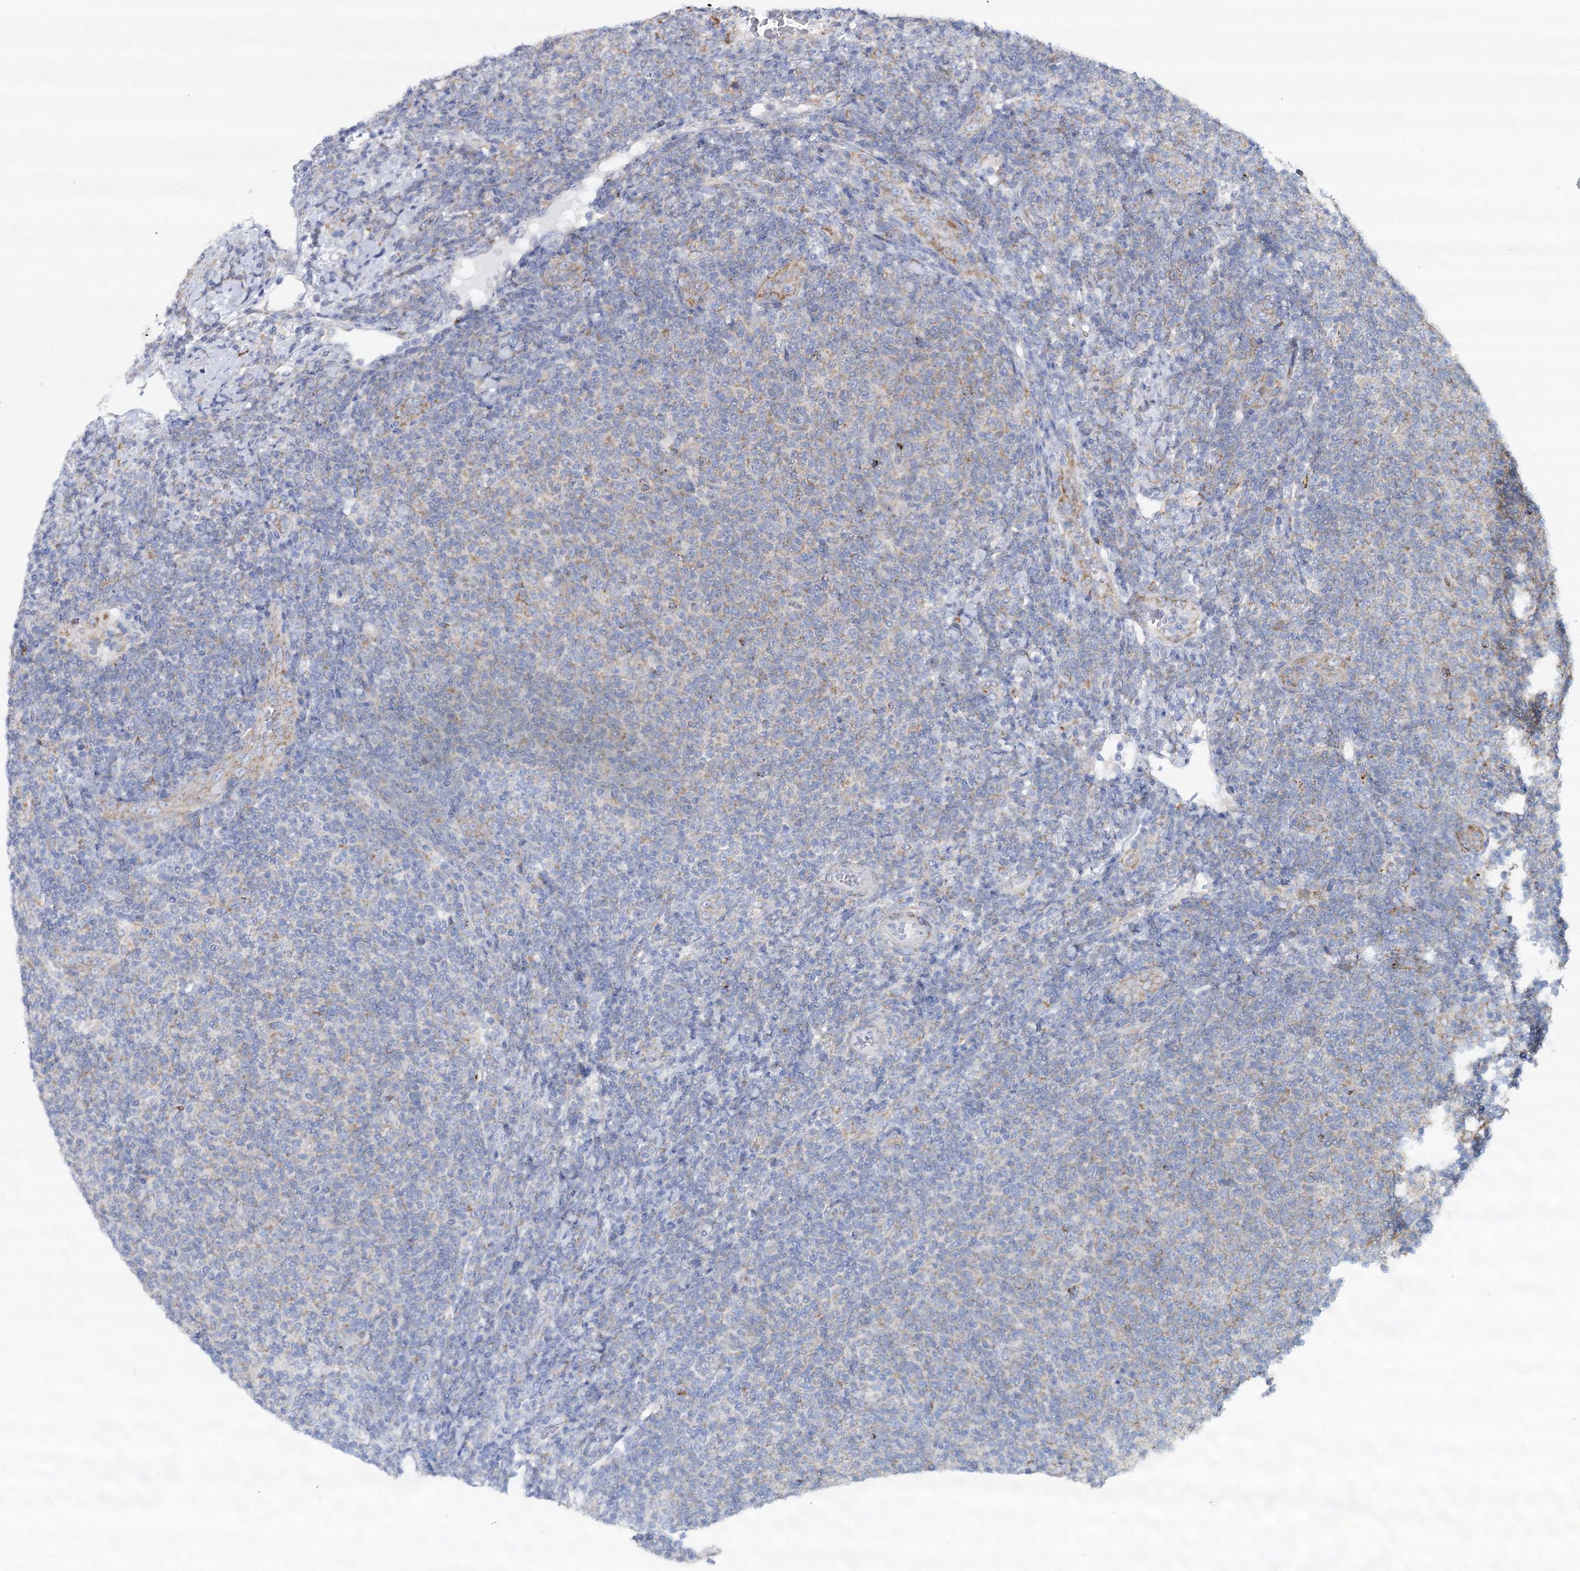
{"staining": {"intensity": "negative", "quantity": "none", "location": "none"}, "tissue": "lymphoma", "cell_type": "Tumor cells", "image_type": "cancer", "snomed": [{"axis": "morphology", "description": "Malignant lymphoma, non-Hodgkin's type, Low grade"}, {"axis": "topography", "description": "Lymph node"}], "caption": "Image shows no protein expression in tumor cells of lymphoma tissue.", "gene": "THUMPD3", "patient": {"sex": "male", "age": 66}}